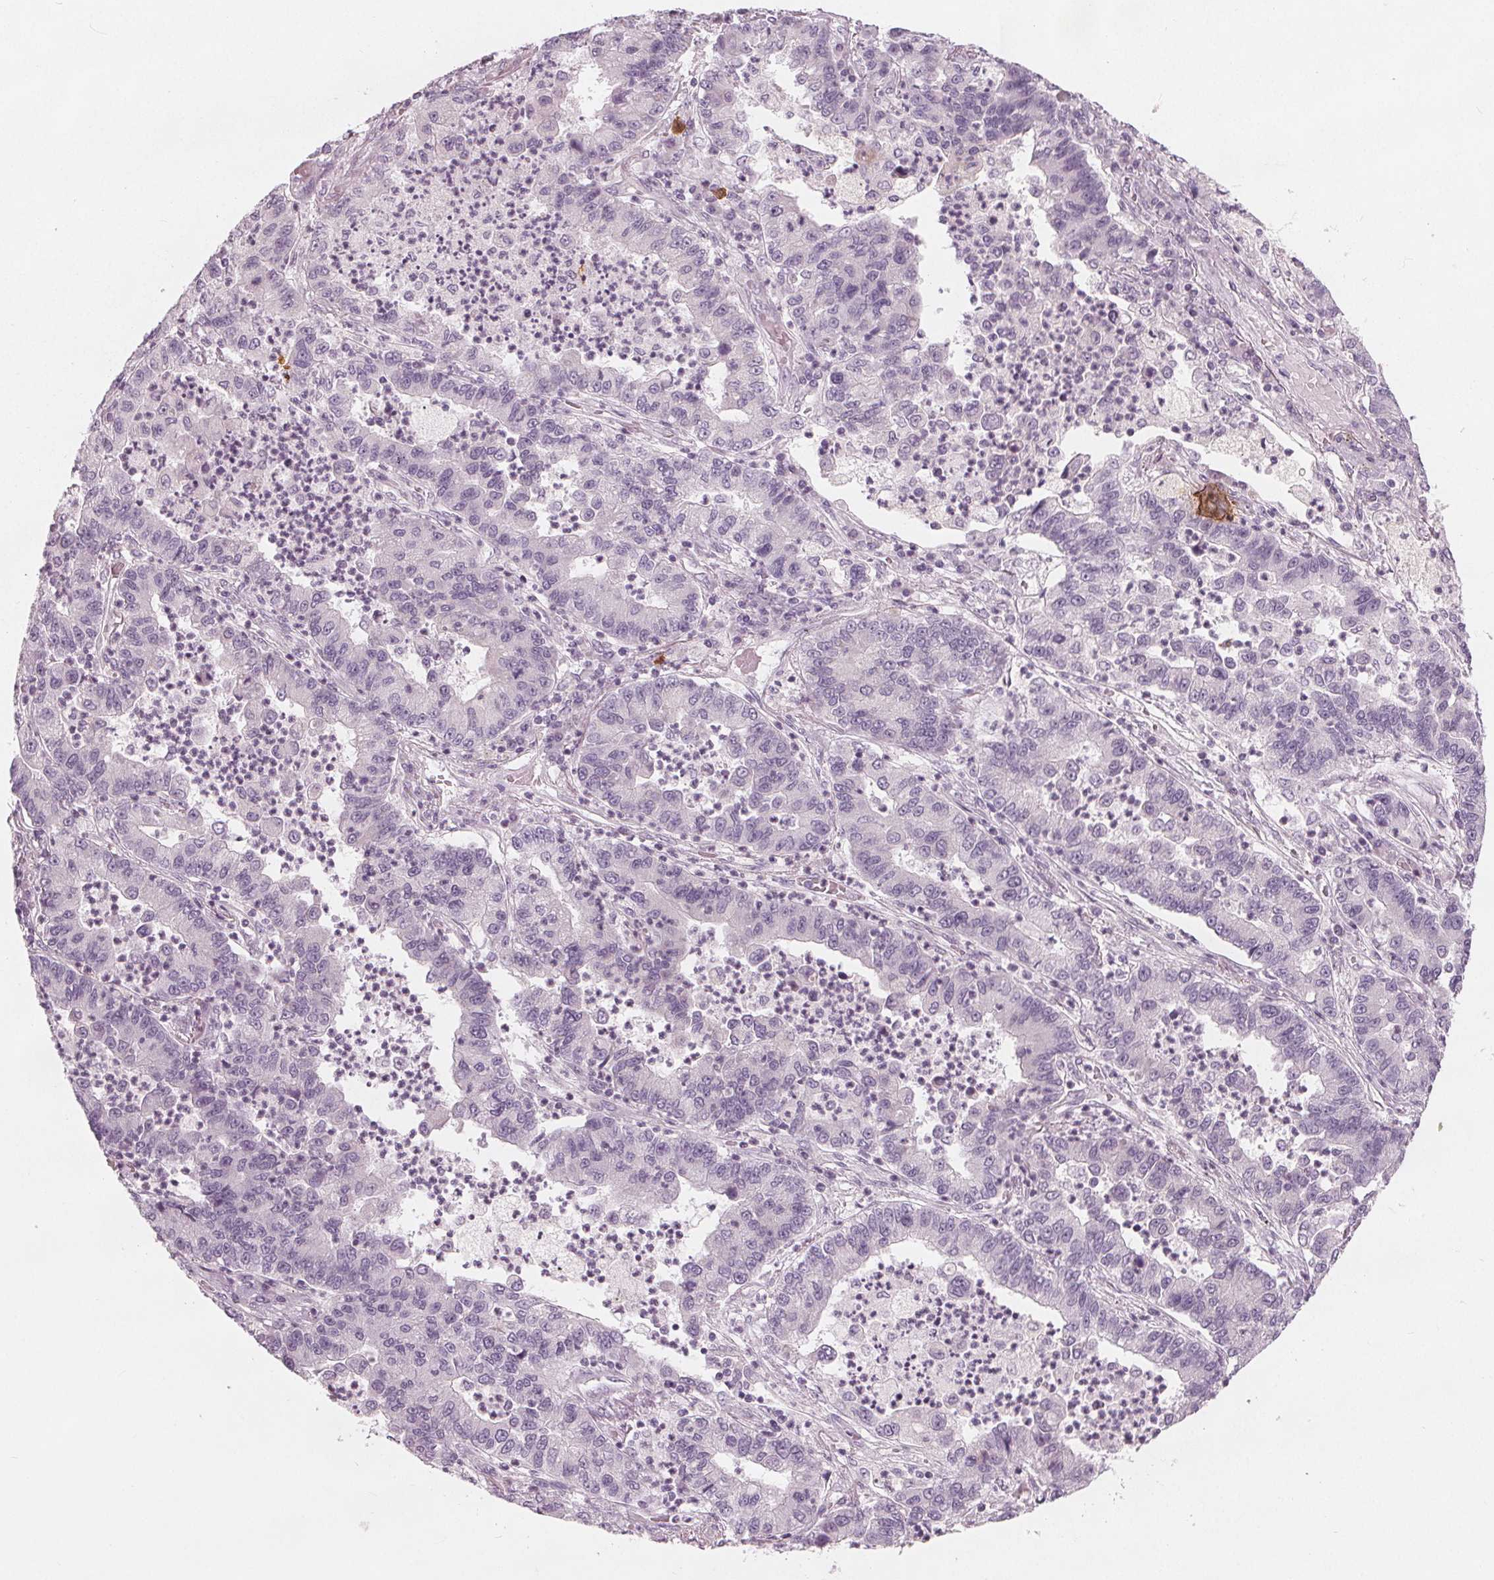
{"staining": {"intensity": "negative", "quantity": "none", "location": "none"}, "tissue": "lung cancer", "cell_type": "Tumor cells", "image_type": "cancer", "snomed": [{"axis": "morphology", "description": "Adenocarcinoma, NOS"}, {"axis": "topography", "description": "Lung"}], "caption": "IHC of human lung cancer (adenocarcinoma) displays no positivity in tumor cells.", "gene": "BRSK1", "patient": {"sex": "female", "age": 57}}